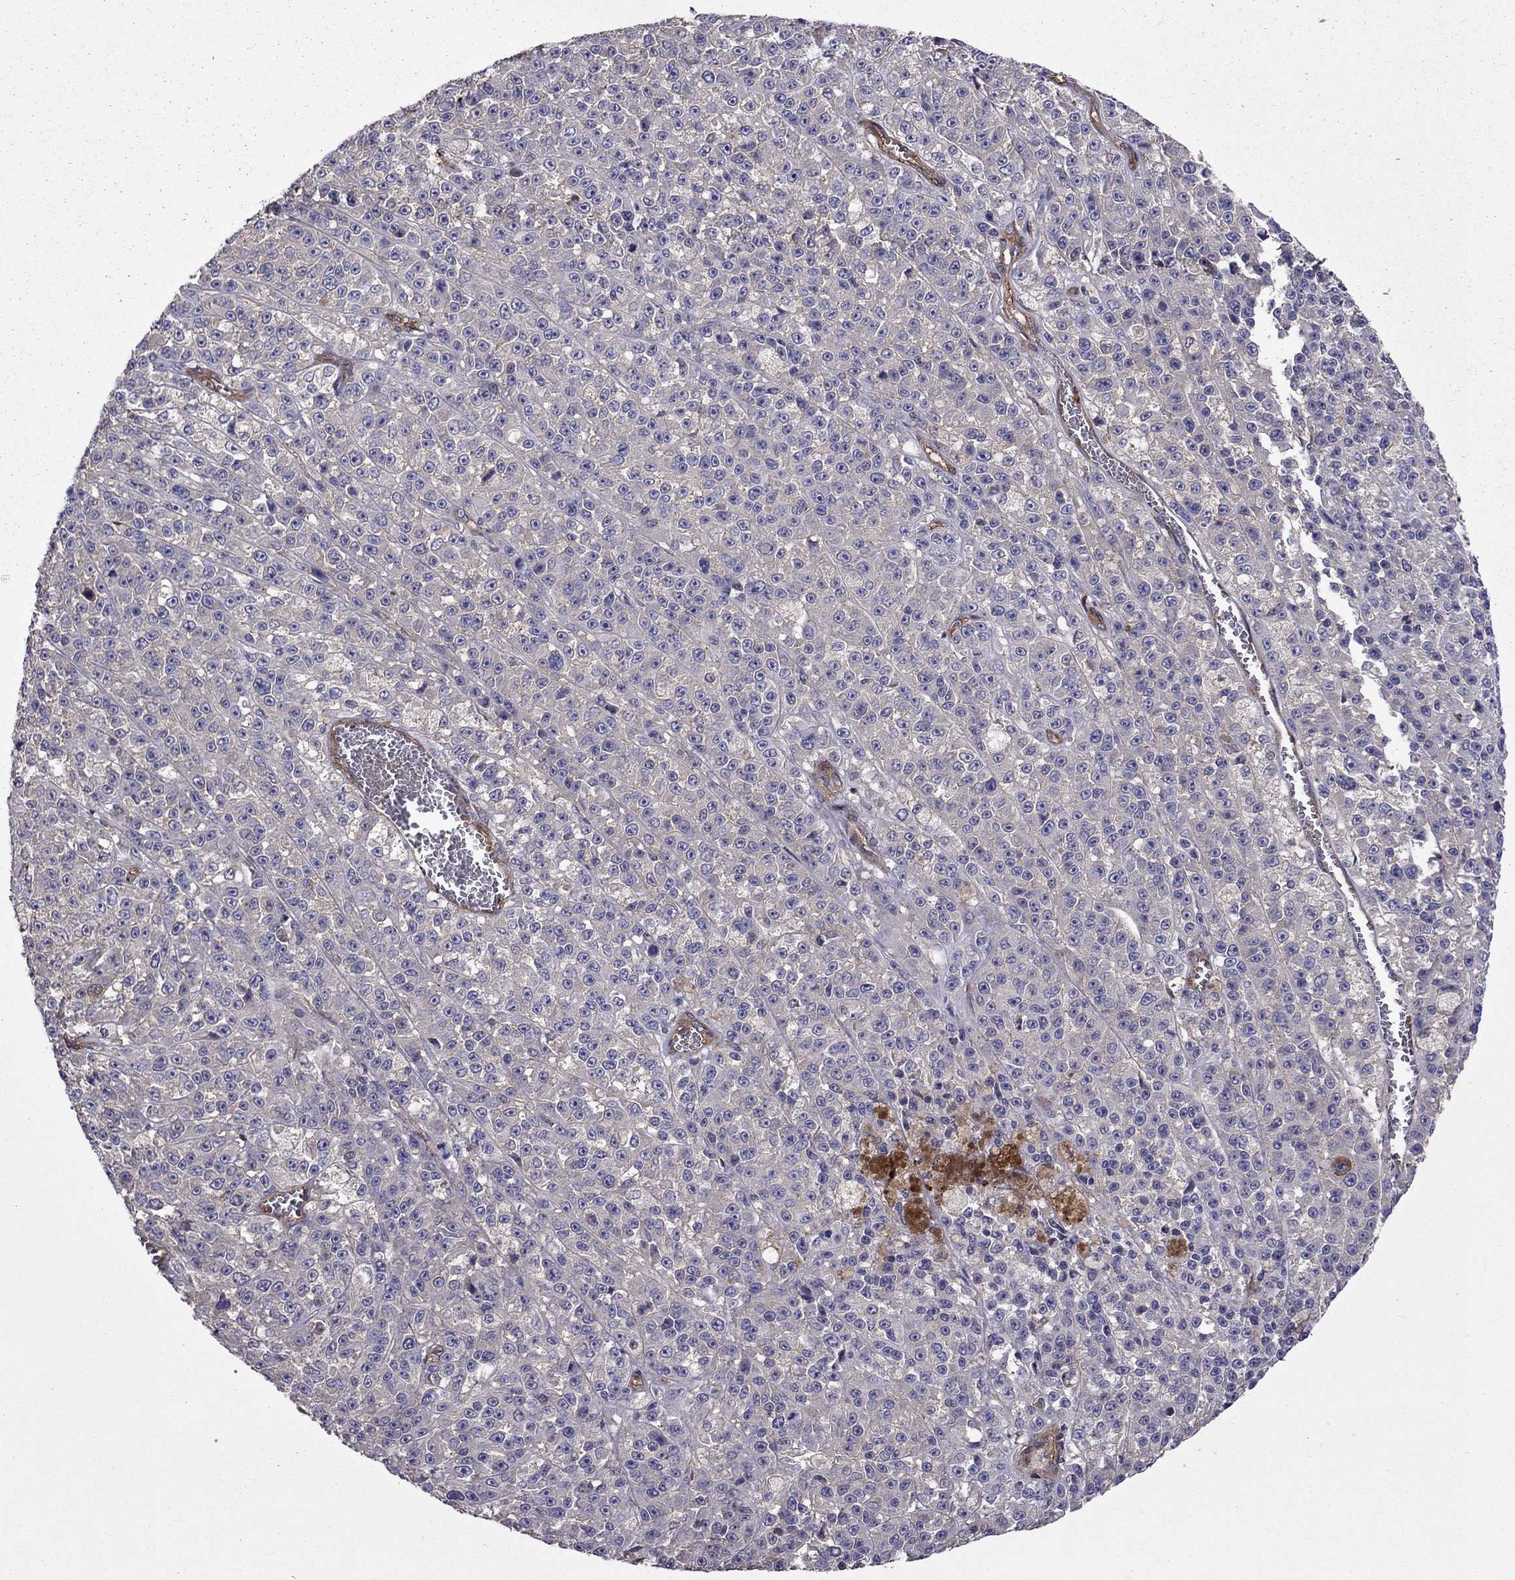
{"staining": {"intensity": "negative", "quantity": "none", "location": "none"}, "tissue": "melanoma", "cell_type": "Tumor cells", "image_type": "cancer", "snomed": [{"axis": "morphology", "description": "Malignant melanoma, NOS"}, {"axis": "topography", "description": "Skin"}], "caption": "Melanoma was stained to show a protein in brown. There is no significant staining in tumor cells.", "gene": "ITGB1", "patient": {"sex": "female", "age": 58}}